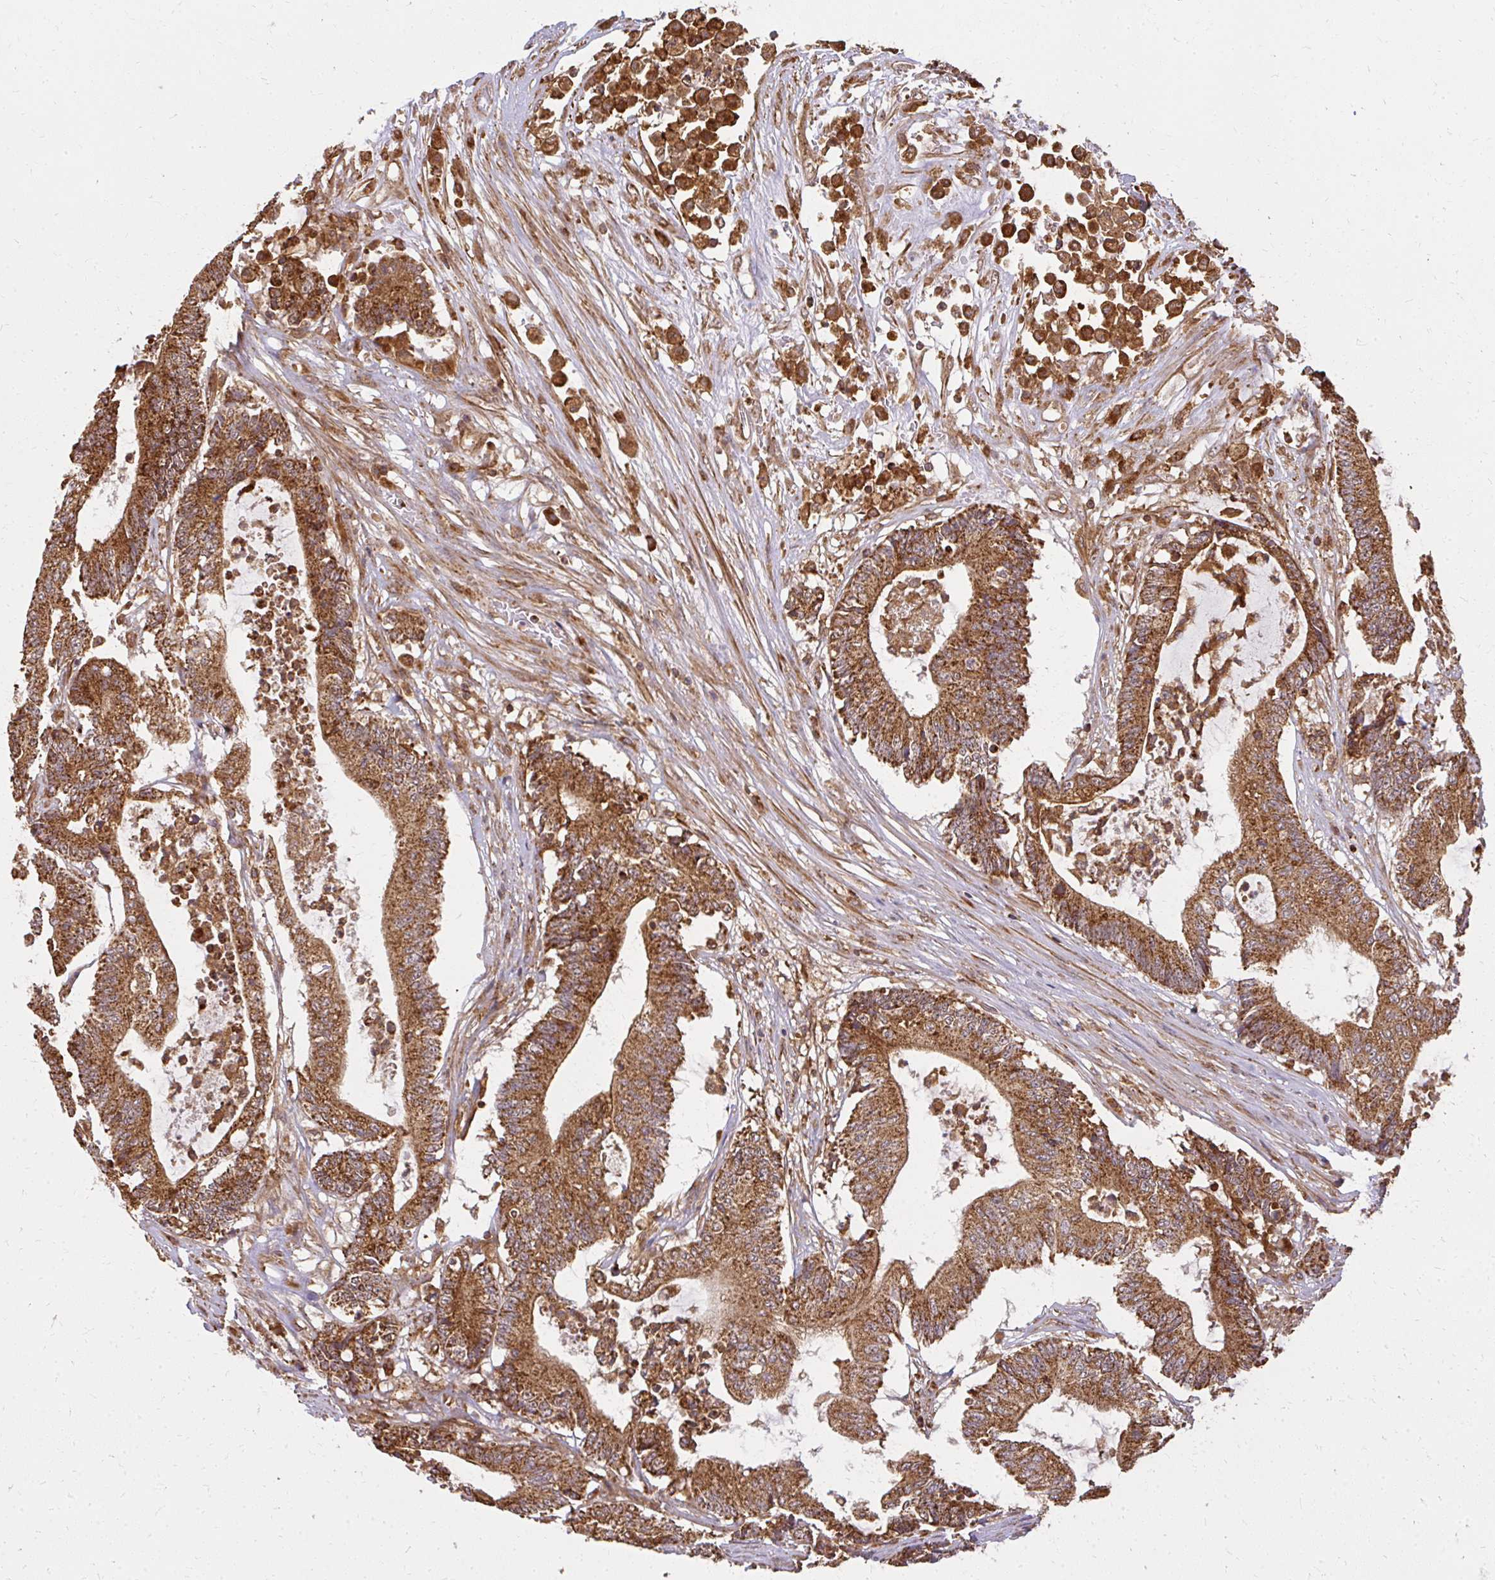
{"staining": {"intensity": "strong", "quantity": ">75%", "location": "cytoplasmic/membranous"}, "tissue": "colorectal cancer", "cell_type": "Tumor cells", "image_type": "cancer", "snomed": [{"axis": "morphology", "description": "Adenocarcinoma, NOS"}, {"axis": "topography", "description": "Colon"}], "caption": "Tumor cells show high levels of strong cytoplasmic/membranous positivity in about >75% of cells in colorectal cancer (adenocarcinoma). The protein is shown in brown color, while the nuclei are stained blue.", "gene": "GNS", "patient": {"sex": "female", "age": 84}}